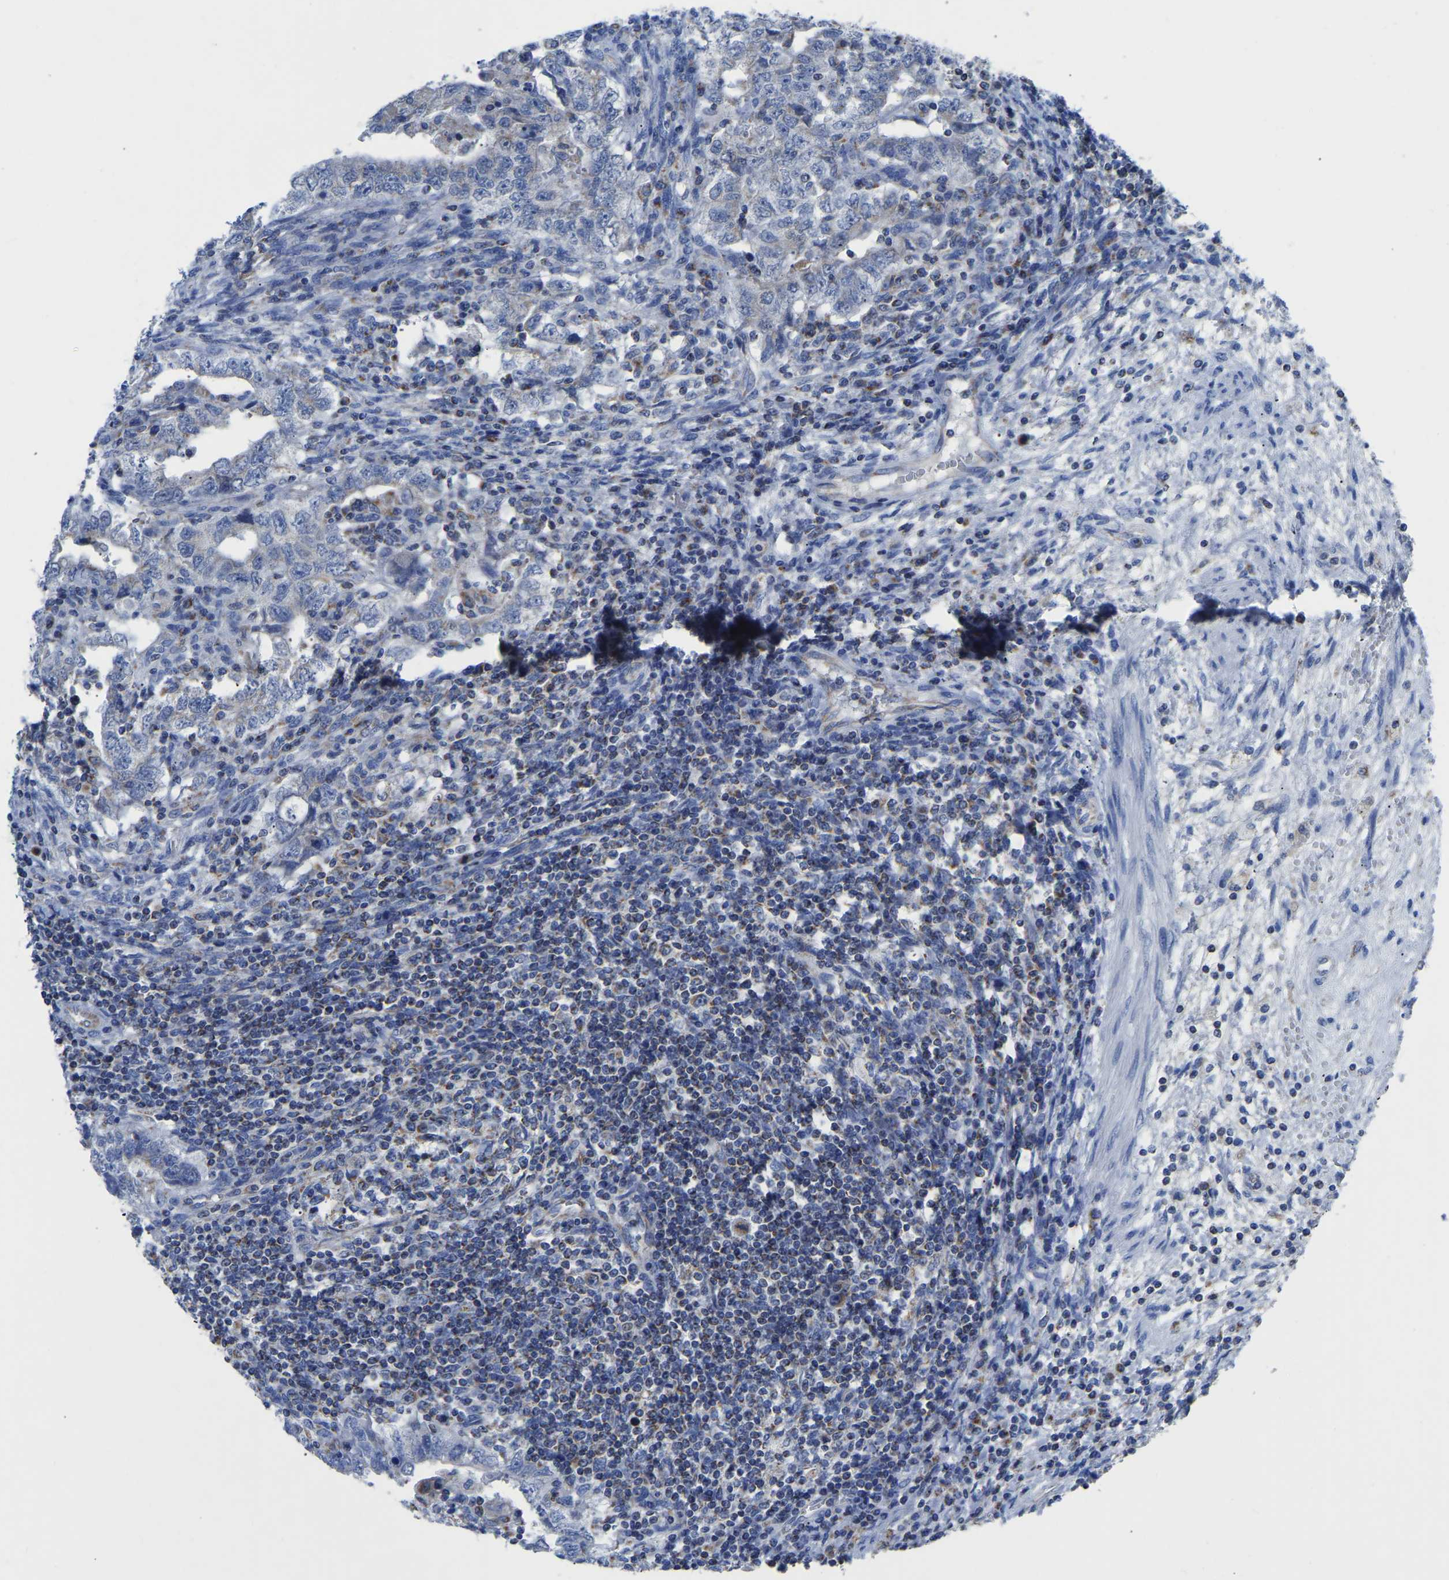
{"staining": {"intensity": "negative", "quantity": "none", "location": "none"}, "tissue": "testis cancer", "cell_type": "Tumor cells", "image_type": "cancer", "snomed": [{"axis": "morphology", "description": "Carcinoma, Embryonal, NOS"}, {"axis": "topography", "description": "Testis"}], "caption": "IHC photomicrograph of human testis cancer stained for a protein (brown), which reveals no staining in tumor cells.", "gene": "ETFA", "patient": {"sex": "male", "age": 26}}